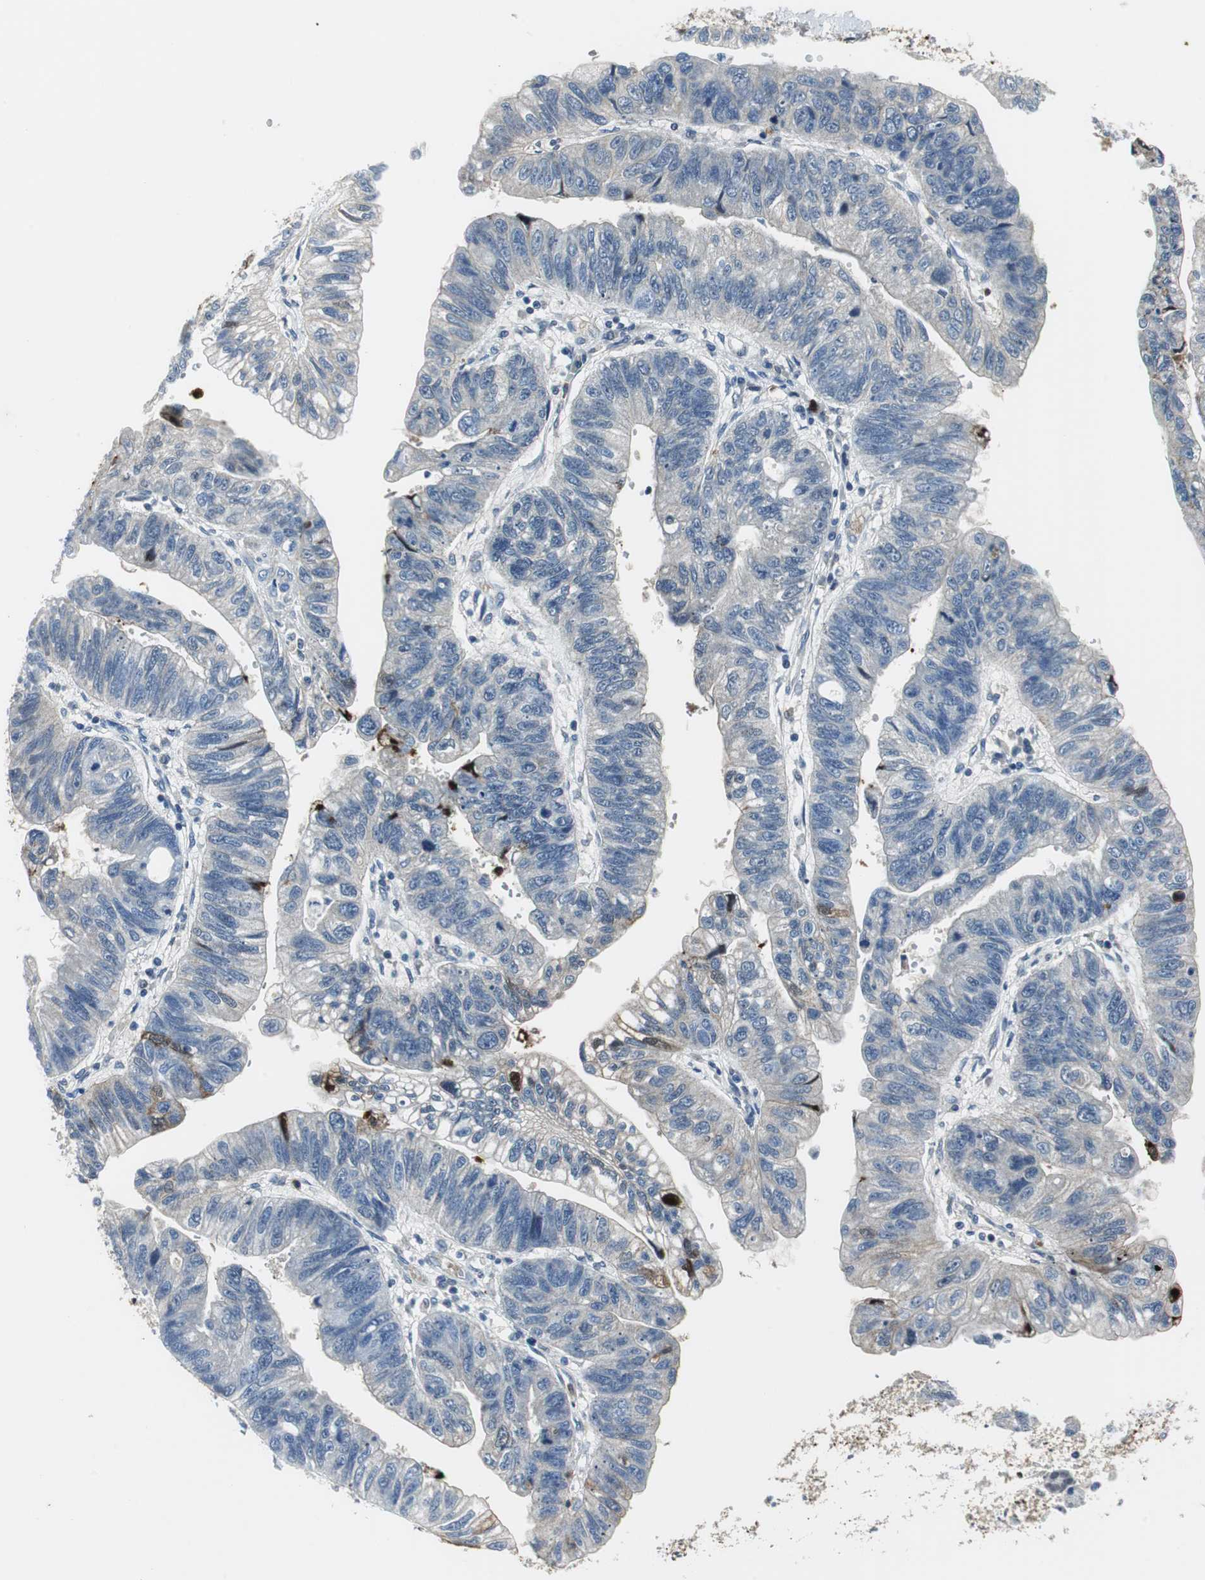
{"staining": {"intensity": "negative", "quantity": "none", "location": "none"}, "tissue": "stomach cancer", "cell_type": "Tumor cells", "image_type": "cancer", "snomed": [{"axis": "morphology", "description": "Adenocarcinoma, NOS"}, {"axis": "topography", "description": "Stomach"}], "caption": "High magnification brightfield microscopy of stomach cancer (adenocarcinoma) stained with DAB (brown) and counterstained with hematoxylin (blue): tumor cells show no significant staining.", "gene": "ORM1", "patient": {"sex": "male", "age": 59}}